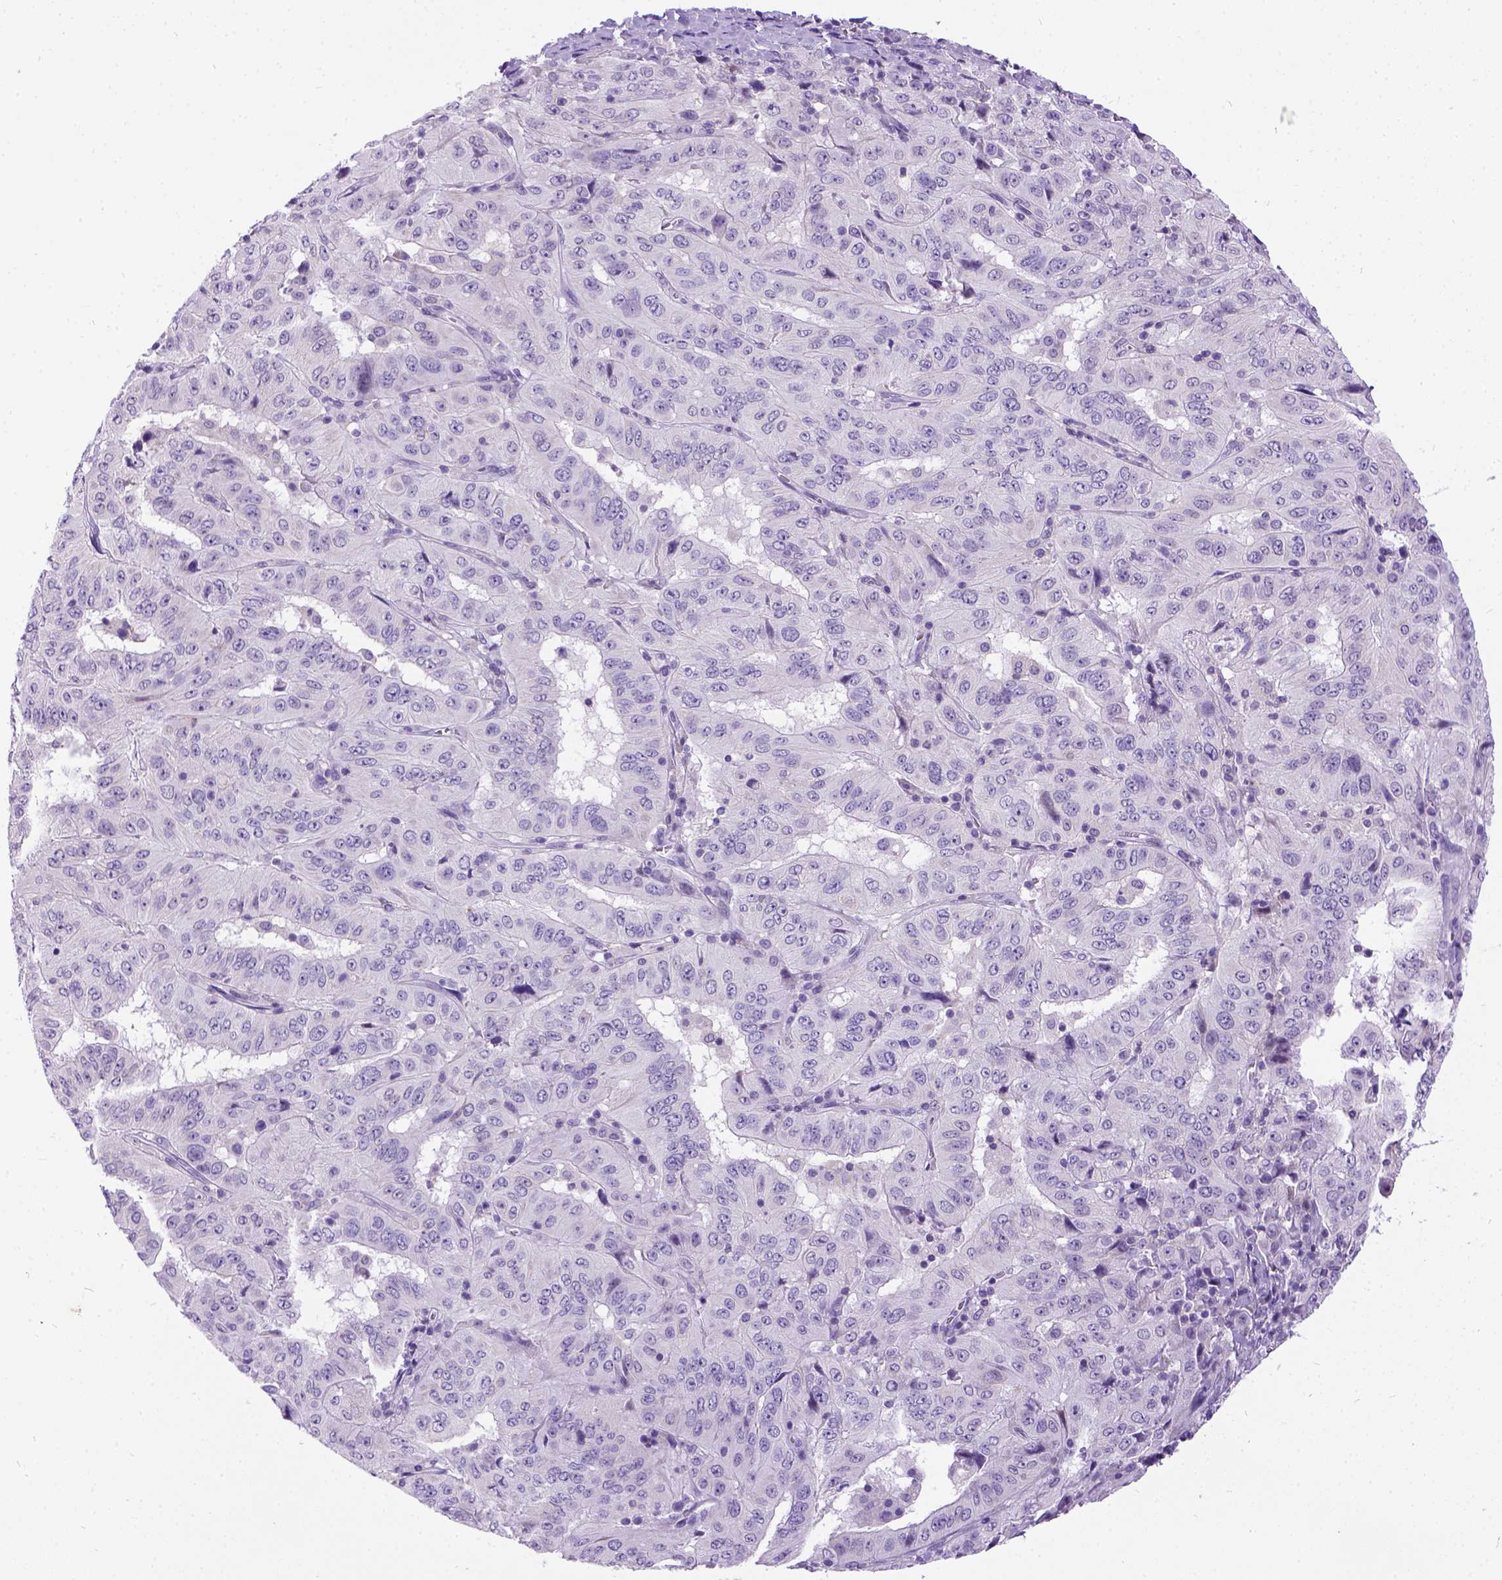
{"staining": {"intensity": "negative", "quantity": "none", "location": "none"}, "tissue": "pancreatic cancer", "cell_type": "Tumor cells", "image_type": "cancer", "snomed": [{"axis": "morphology", "description": "Adenocarcinoma, NOS"}, {"axis": "topography", "description": "Pancreas"}], "caption": "IHC of pancreatic cancer (adenocarcinoma) reveals no staining in tumor cells.", "gene": "PRG2", "patient": {"sex": "male", "age": 63}}